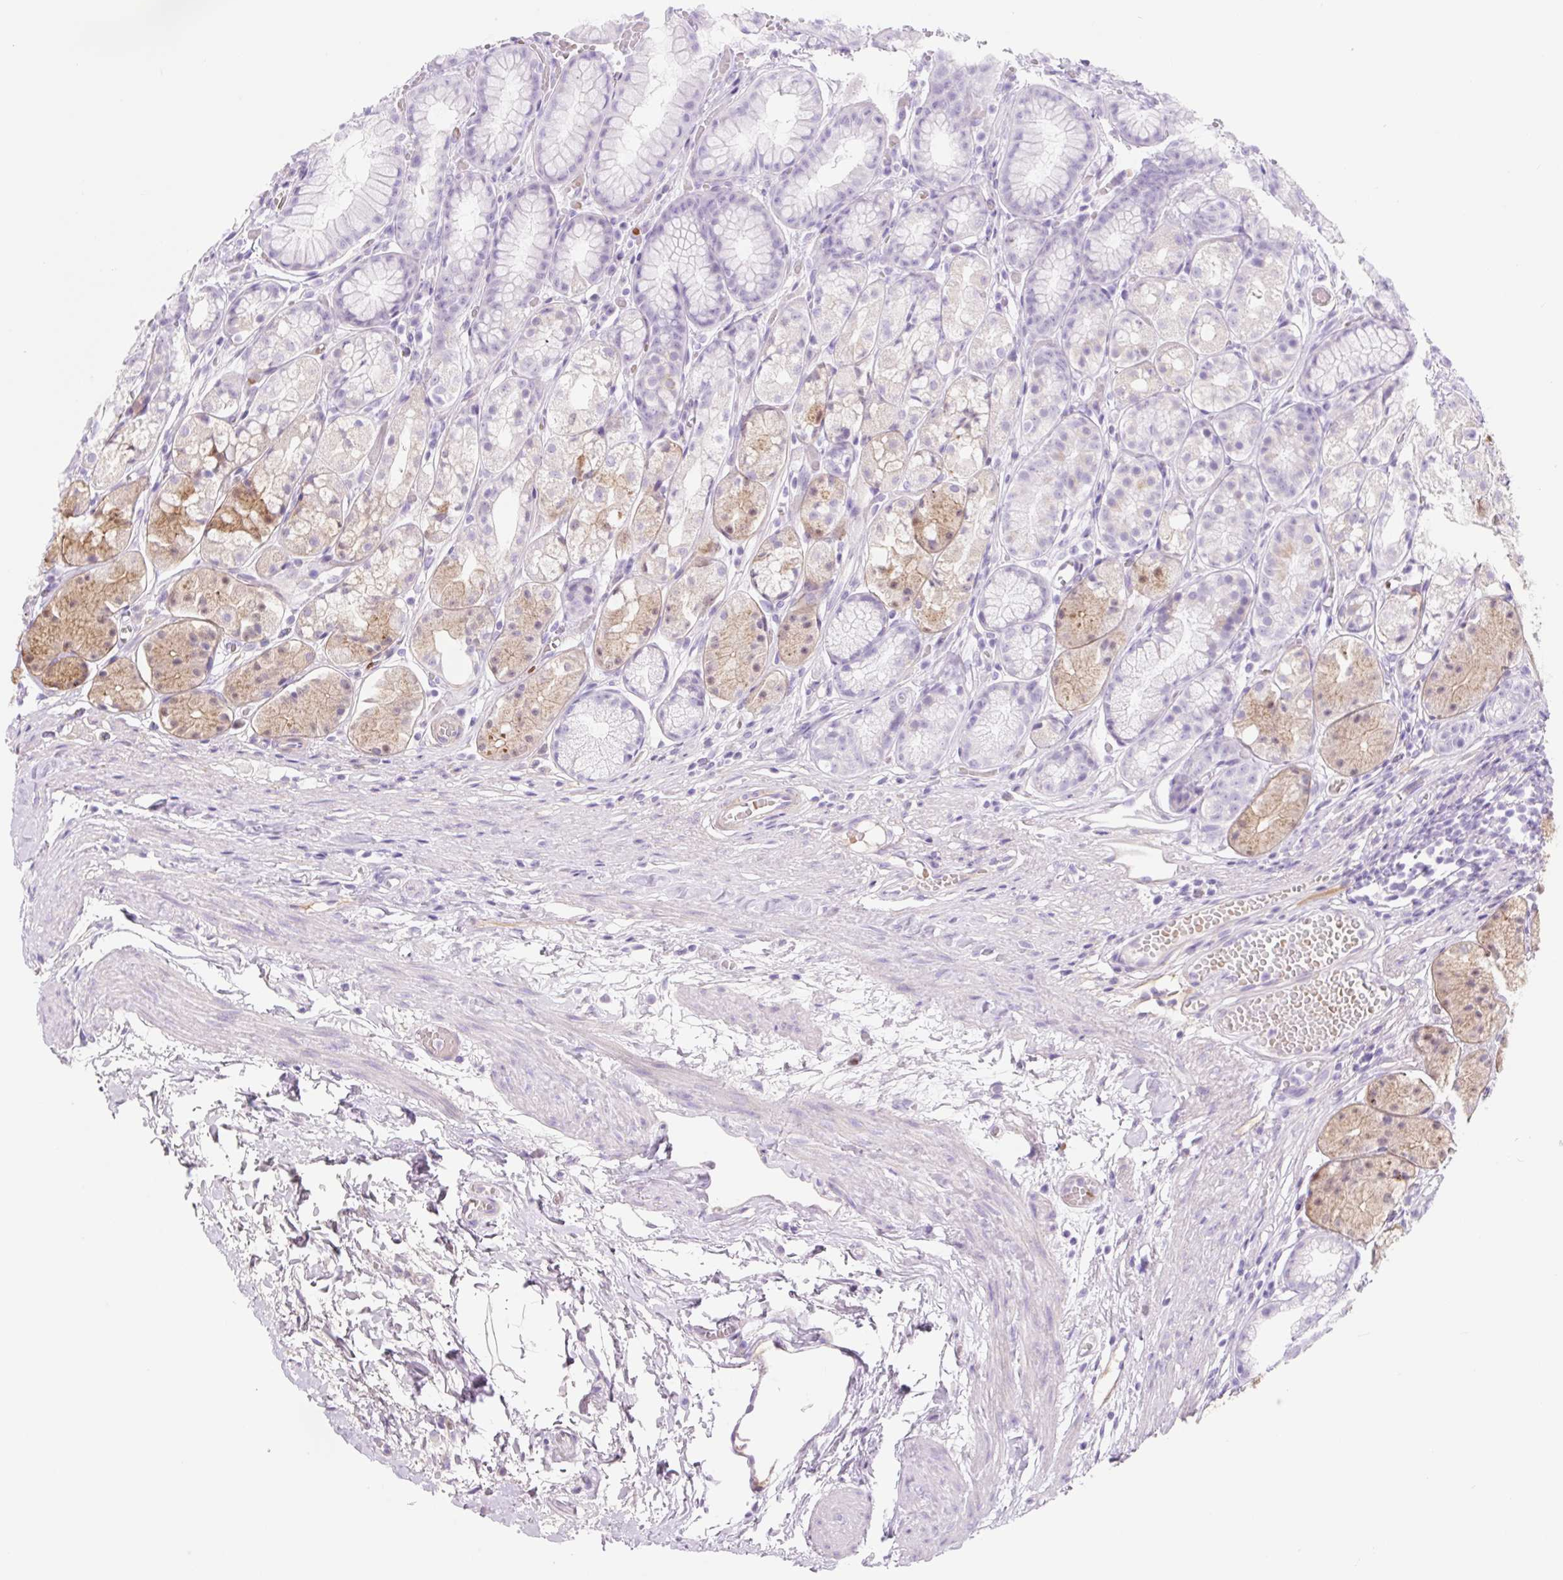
{"staining": {"intensity": "moderate", "quantity": "25%-75%", "location": "cytoplasmic/membranous"}, "tissue": "stomach", "cell_type": "Glandular cells", "image_type": "normal", "snomed": [{"axis": "morphology", "description": "Normal tissue, NOS"}, {"axis": "topography", "description": "Smooth muscle"}, {"axis": "topography", "description": "Stomach"}], "caption": "Immunohistochemistry of benign stomach exhibits medium levels of moderate cytoplasmic/membranous positivity in about 25%-75% of glandular cells.", "gene": "ZNF121", "patient": {"sex": "male", "age": 70}}